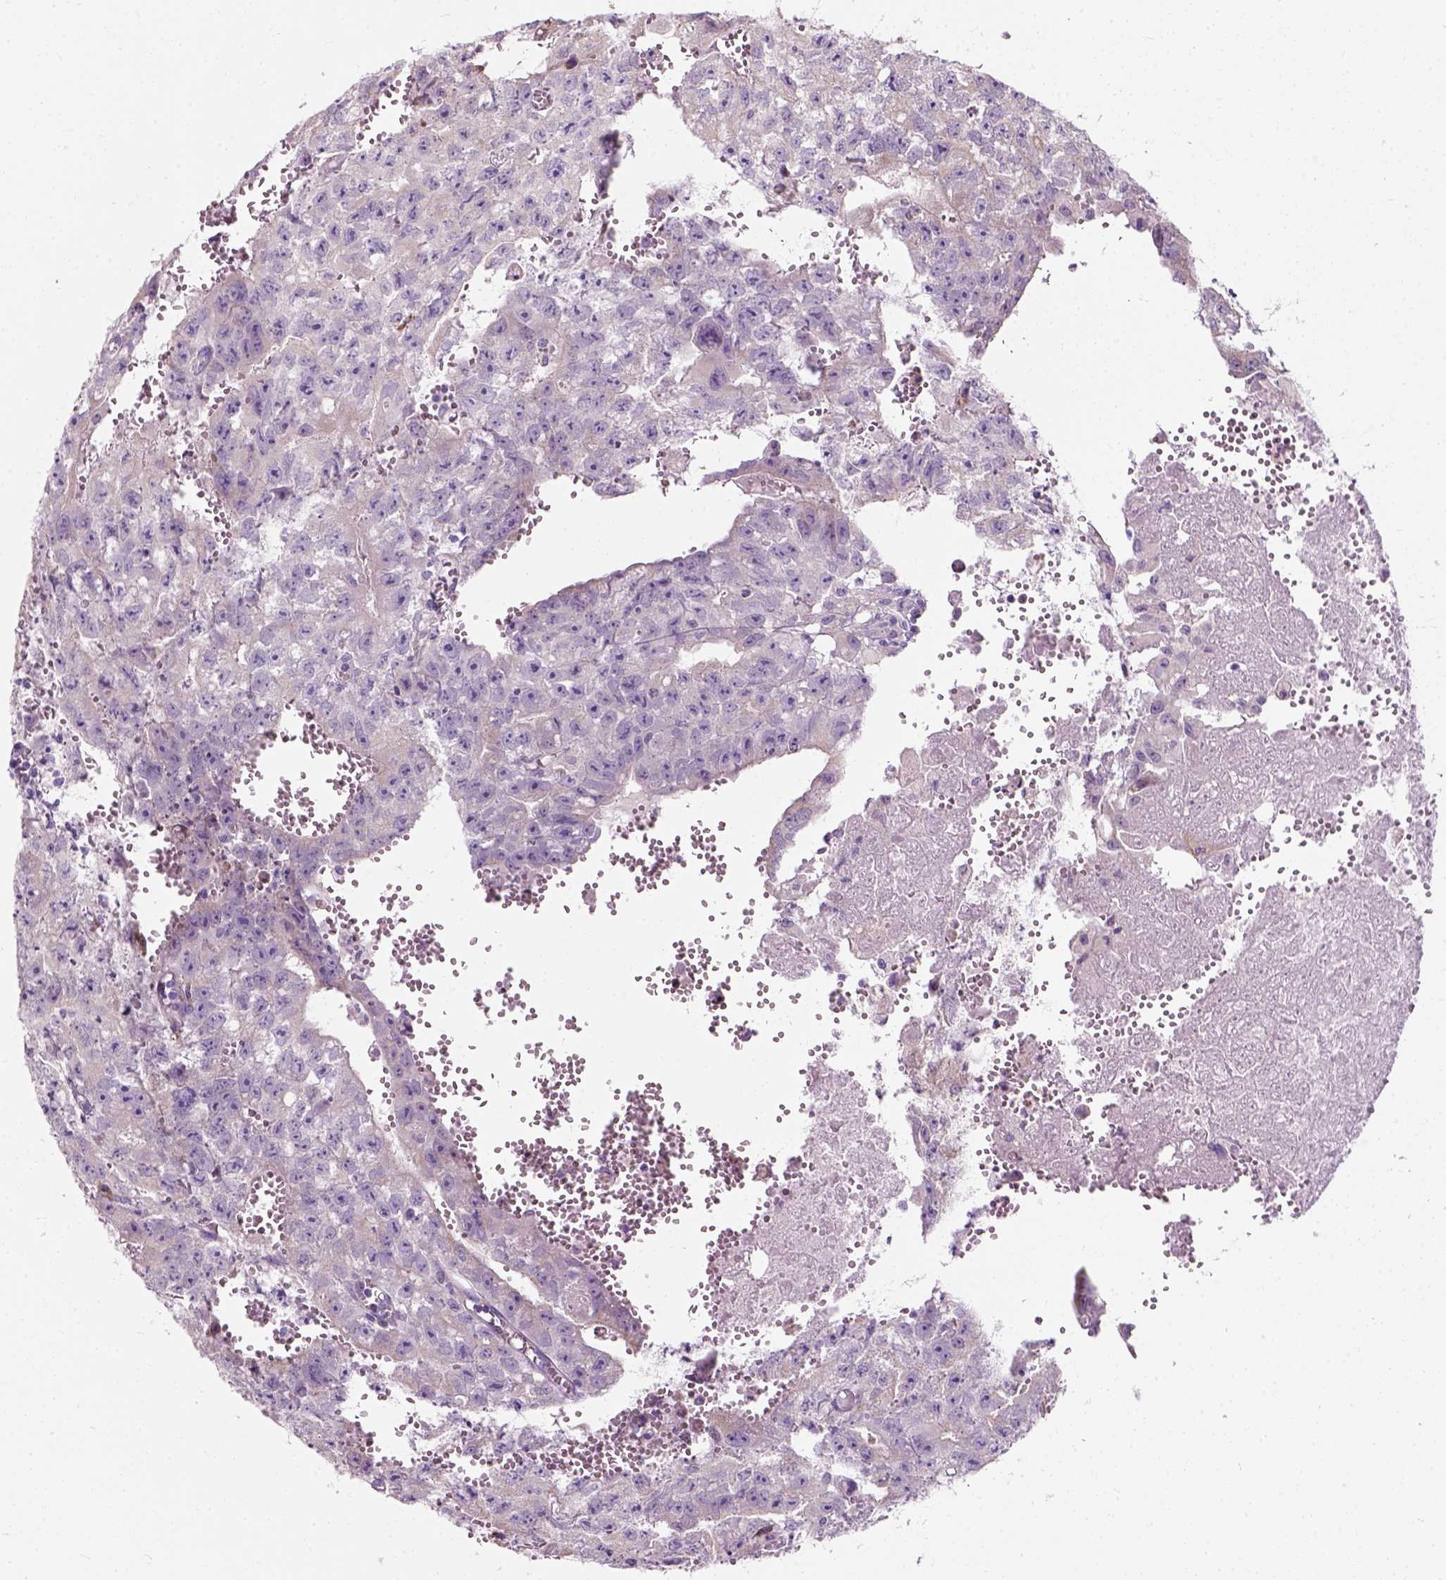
{"staining": {"intensity": "negative", "quantity": "none", "location": "none"}, "tissue": "testis cancer", "cell_type": "Tumor cells", "image_type": "cancer", "snomed": [{"axis": "morphology", "description": "Carcinoma, Embryonal, NOS"}, {"axis": "morphology", "description": "Teratoma, malignant, NOS"}, {"axis": "topography", "description": "Testis"}], "caption": "DAB (3,3'-diaminobenzidine) immunohistochemical staining of human testis cancer reveals no significant expression in tumor cells.", "gene": "TRIM72", "patient": {"sex": "male", "age": 24}}